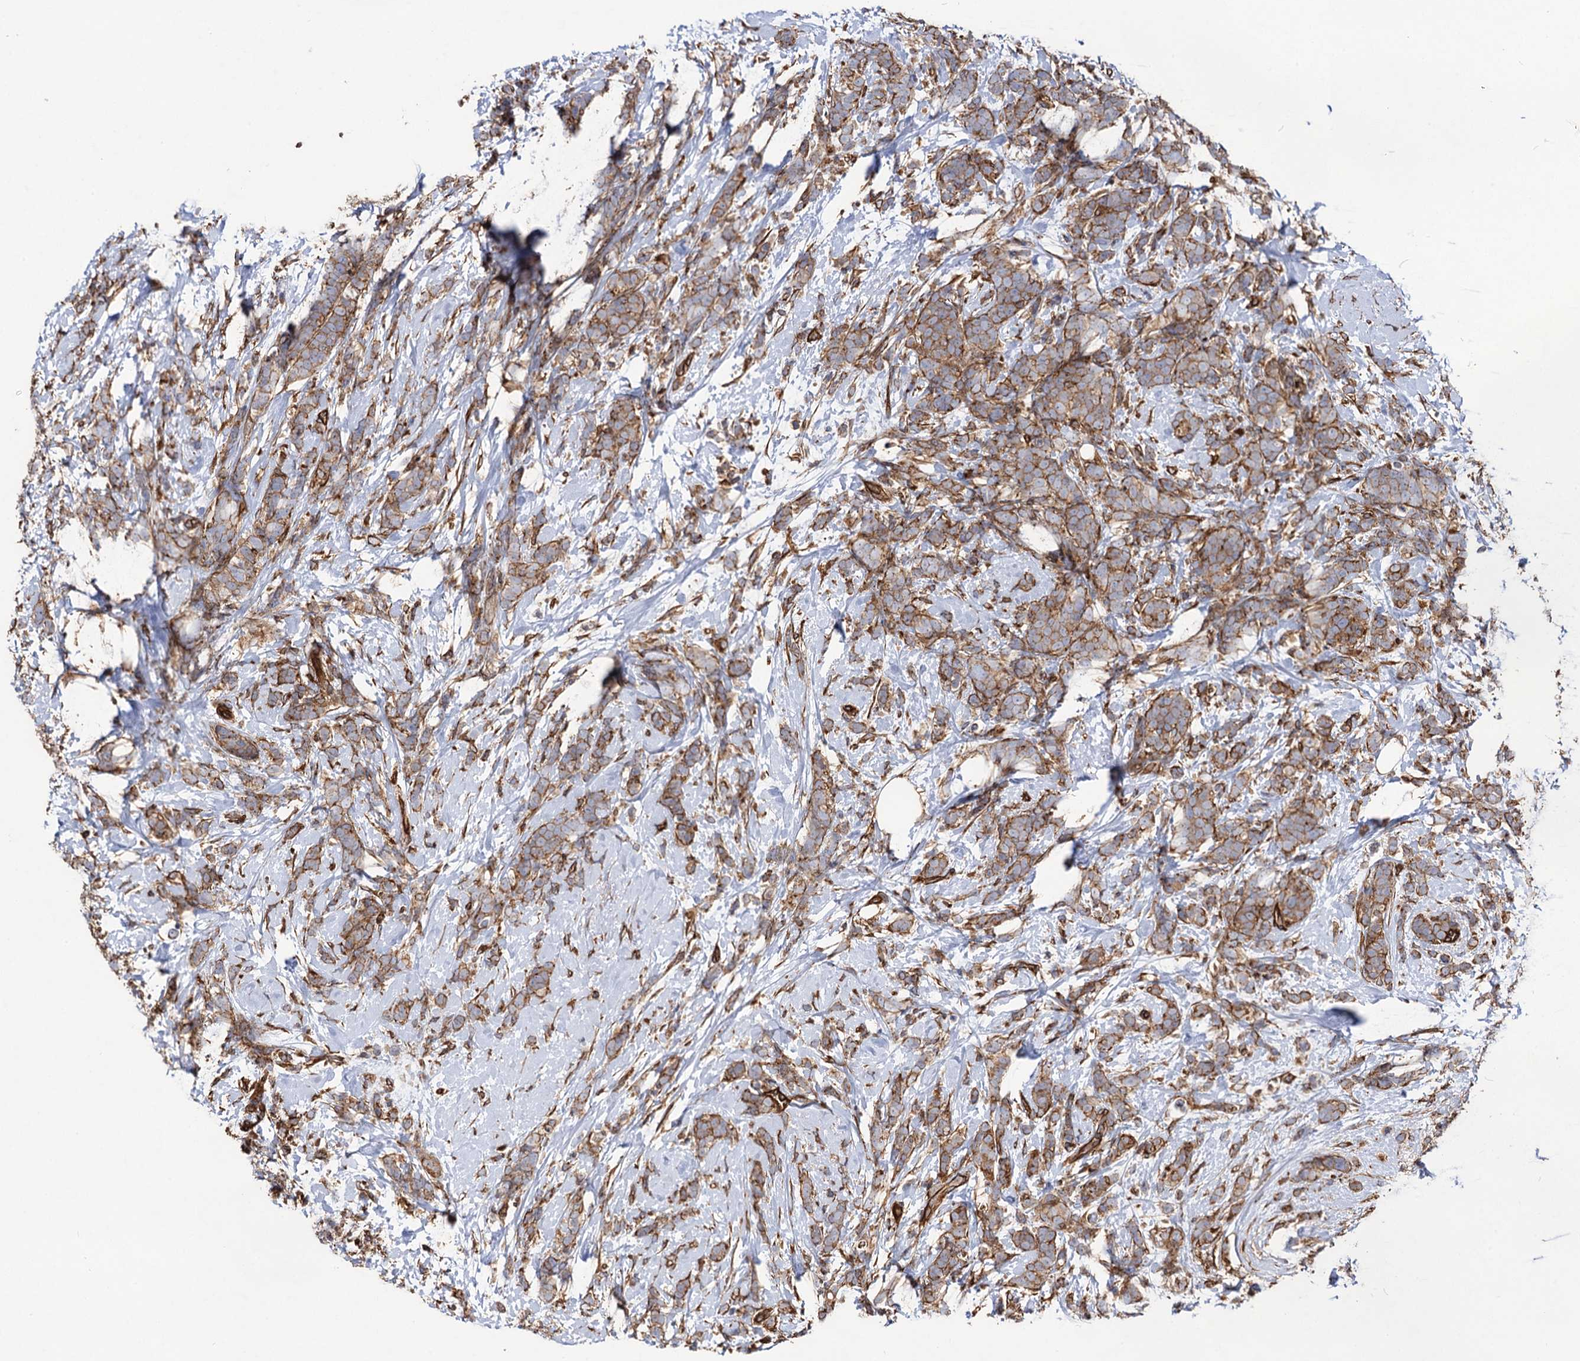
{"staining": {"intensity": "moderate", "quantity": ">75%", "location": "cytoplasmic/membranous"}, "tissue": "breast cancer", "cell_type": "Tumor cells", "image_type": "cancer", "snomed": [{"axis": "morphology", "description": "Lobular carcinoma"}, {"axis": "topography", "description": "Breast"}], "caption": "Protein expression analysis of human lobular carcinoma (breast) reveals moderate cytoplasmic/membranous expression in approximately >75% of tumor cells. The staining was performed using DAB (3,3'-diaminobenzidine), with brown indicating positive protein expression. Nuclei are stained blue with hematoxylin.", "gene": "CIP2A", "patient": {"sex": "female", "age": 58}}